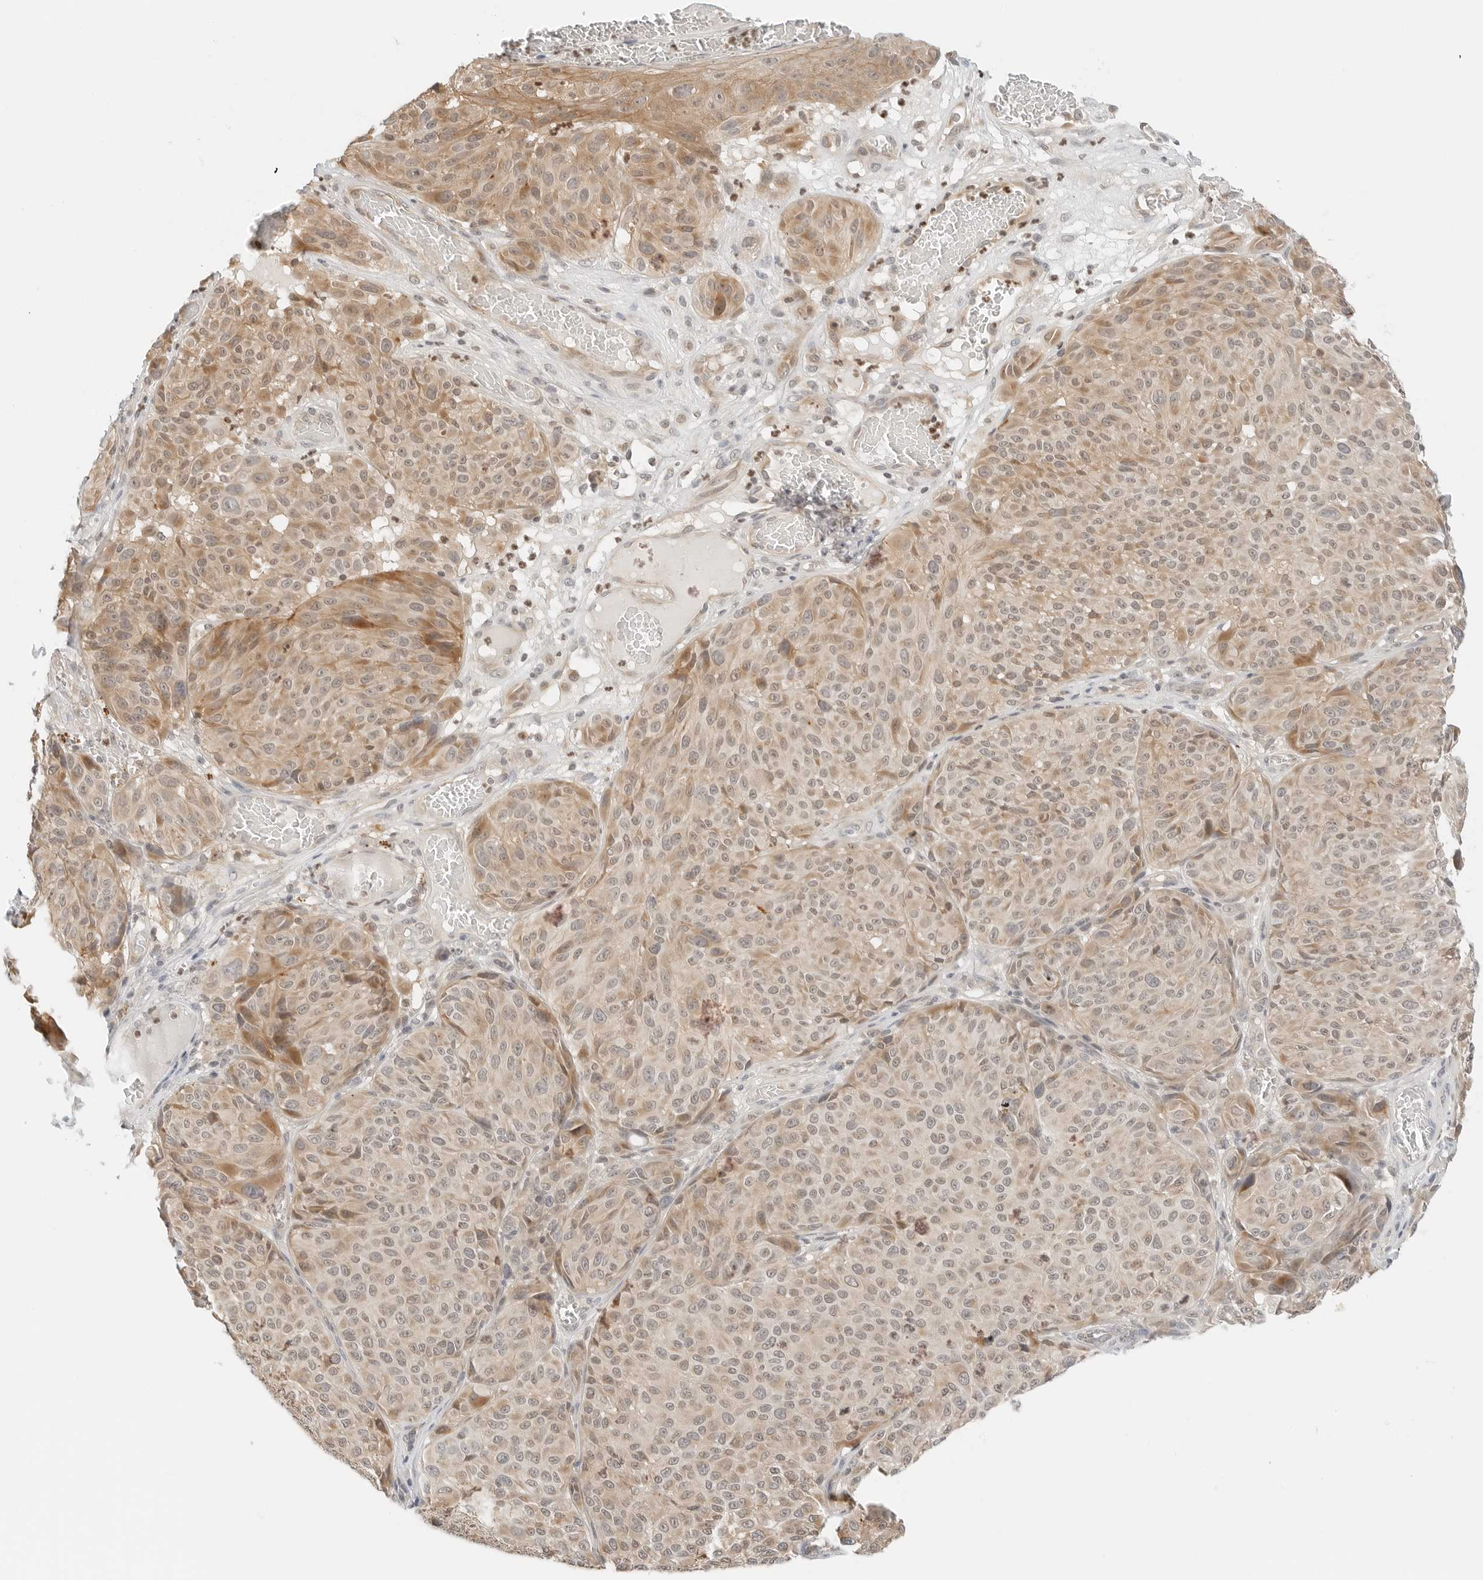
{"staining": {"intensity": "weak", "quantity": ">75%", "location": "cytoplasmic/membranous,nuclear"}, "tissue": "melanoma", "cell_type": "Tumor cells", "image_type": "cancer", "snomed": [{"axis": "morphology", "description": "Malignant melanoma, NOS"}, {"axis": "topography", "description": "Skin"}], "caption": "Tumor cells exhibit low levels of weak cytoplasmic/membranous and nuclear staining in about >75% of cells in malignant melanoma.", "gene": "IQCC", "patient": {"sex": "male", "age": 83}}